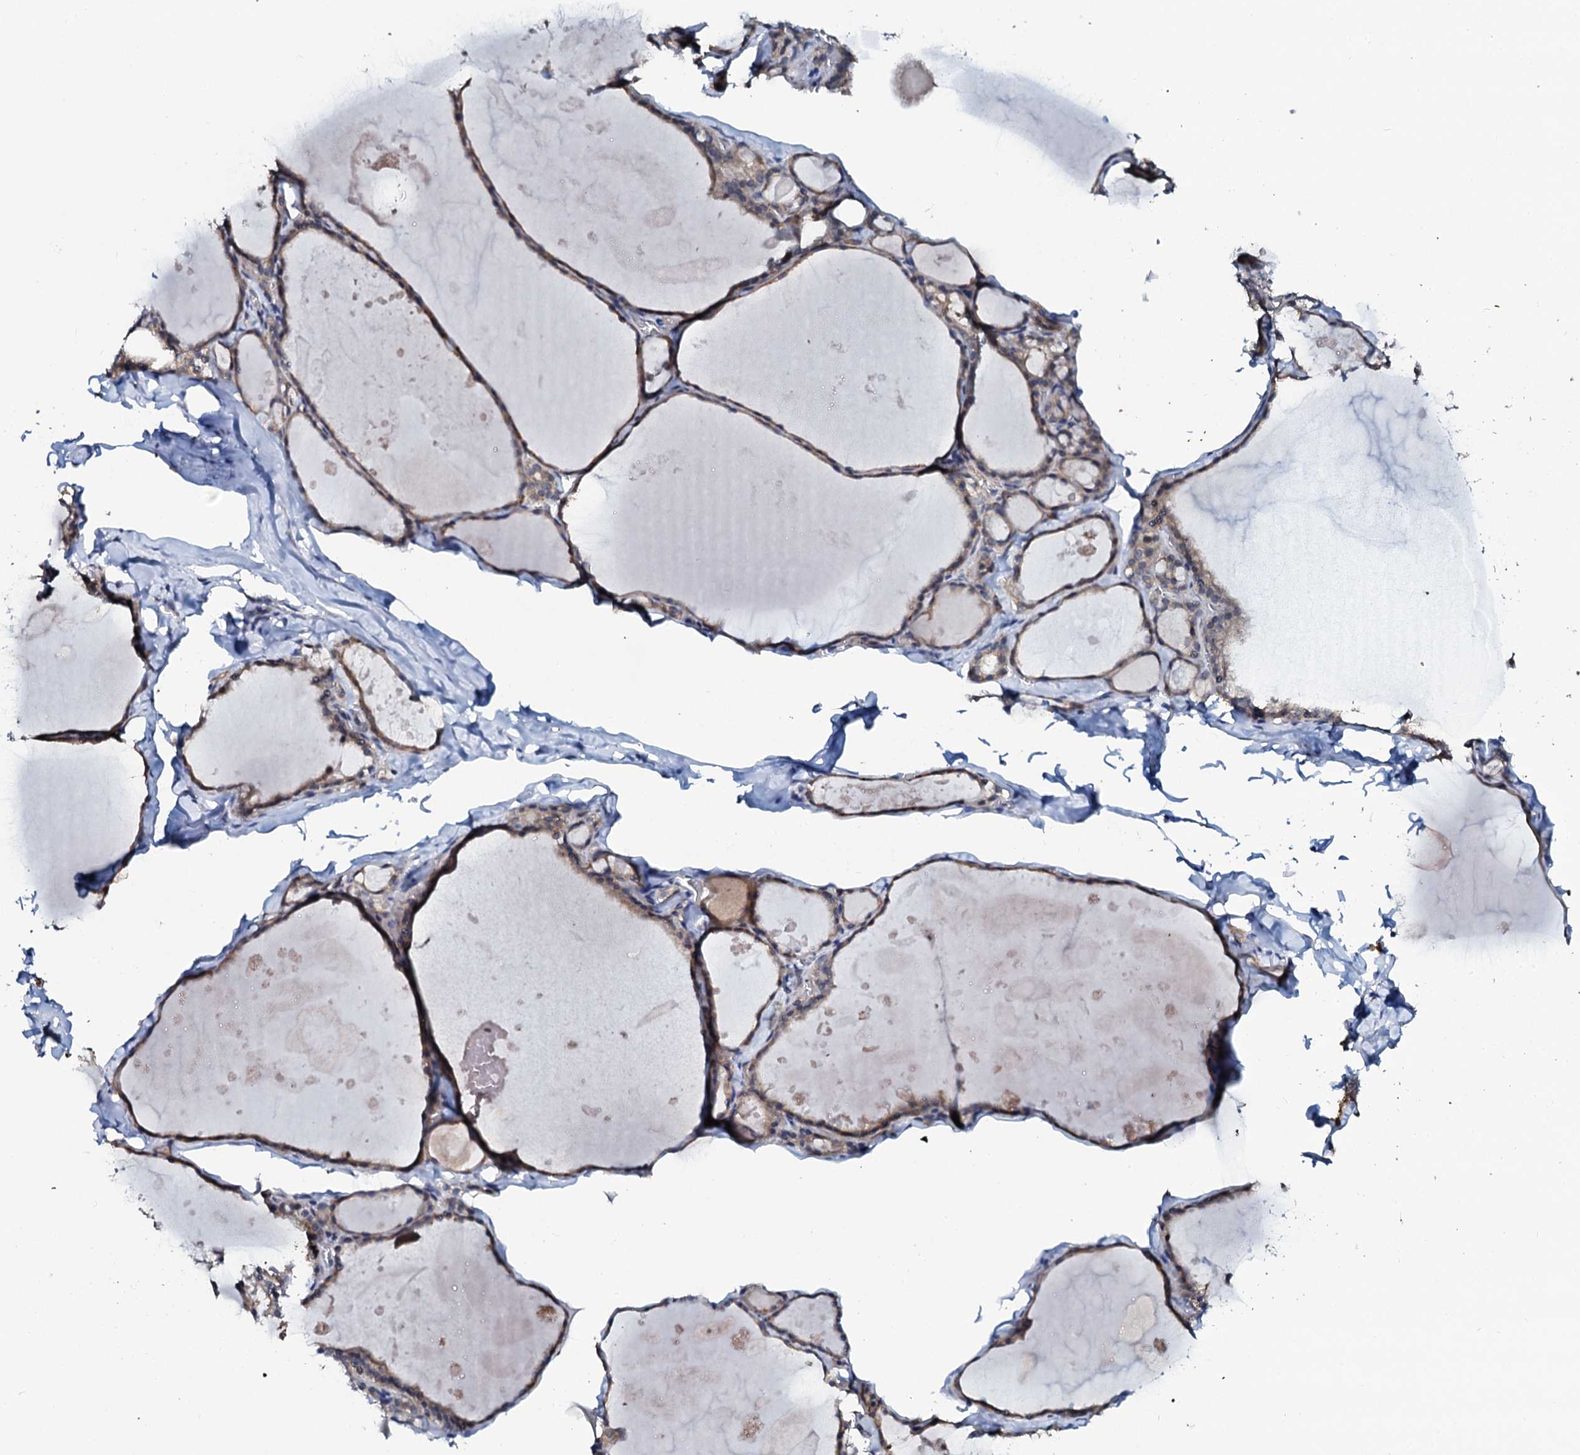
{"staining": {"intensity": "weak", "quantity": ">75%", "location": "cytoplasmic/membranous"}, "tissue": "thyroid gland", "cell_type": "Glandular cells", "image_type": "normal", "snomed": [{"axis": "morphology", "description": "Normal tissue, NOS"}, {"axis": "topography", "description": "Thyroid gland"}], "caption": "High-power microscopy captured an immunohistochemistry histopathology image of benign thyroid gland, revealing weak cytoplasmic/membranous expression in approximately >75% of glandular cells. (DAB (3,3'-diaminobenzidine) = brown stain, brightfield microscopy at high magnification).", "gene": "C10orf88", "patient": {"sex": "male", "age": 56}}